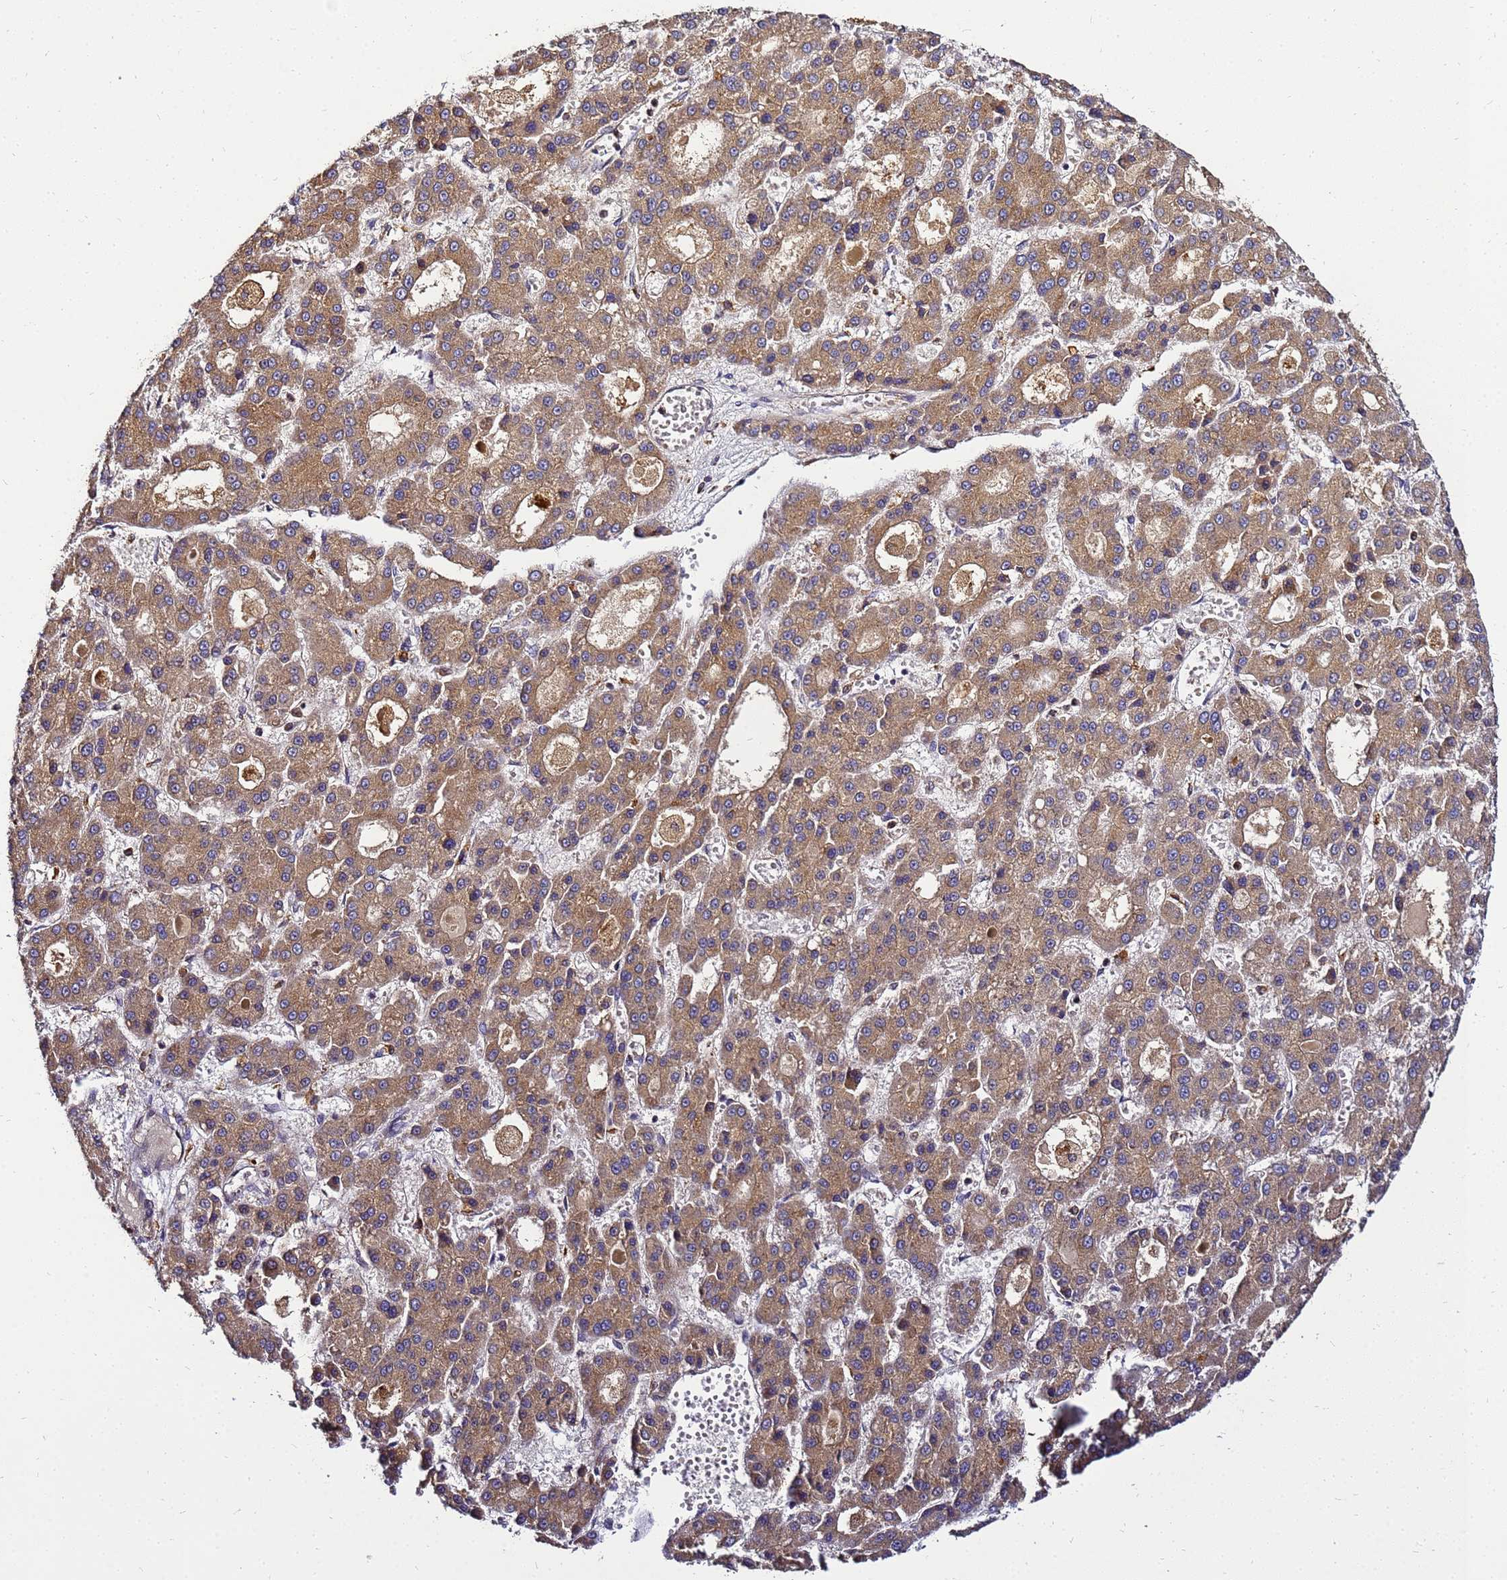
{"staining": {"intensity": "moderate", "quantity": ">75%", "location": "cytoplasmic/membranous"}, "tissue": "liver cancer", "cell_type": "Tumor cells", "image_type": "cancer", "snomed": [{"axis": "morphology", "description": "Carcinoma, Hepatocellular, NOS"}, {"axis": "topography", "description": "Liver"}], "caption": "Immunohistochemistry (IHC) image of neoplastic tissue: liver cancer (hepatocellular carcinoma) stained using IHC displays medium levels of moderate protein expression localized specifically in the cytoplasmic/membranous of tumor cells, appearing as a cytoplasmic/membranous brown color.", "gene": "ADPGK", "patient": {"sex": "male", "age": 70}}